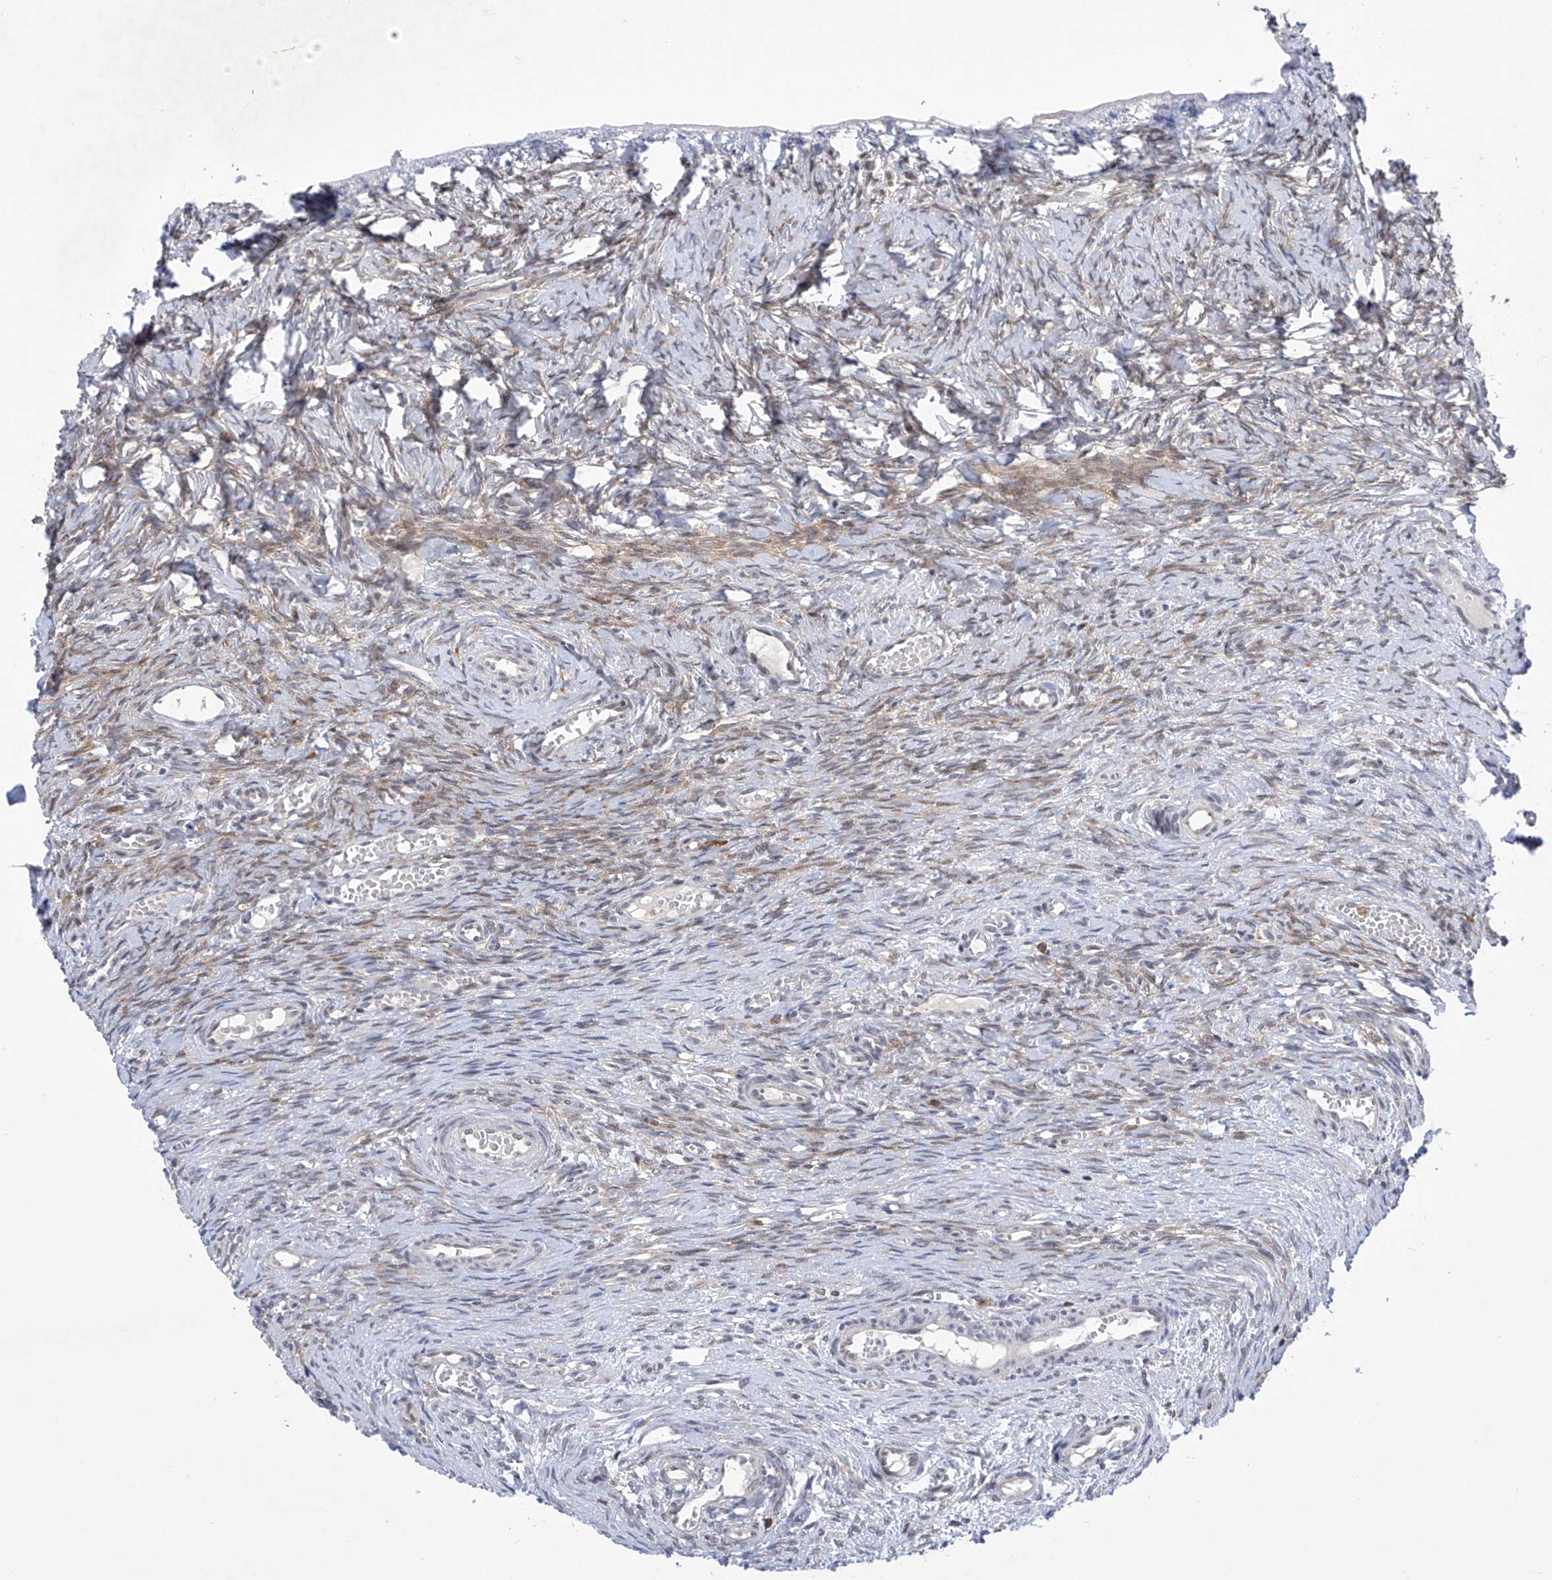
{"staining": {"intensity": "negative", "quantity": "none", "location": "none"}, "tissue": "ovary", "cell_type": "Ovarian stroma cells", "image_type": "normal", "snomed": [{"axis": "morphology", "description": "Adenocarcinoma, NOS"}, {"axis": "topography", "description": "Endometrium"}], "caption": "Histopathology image shows no protein positivity in ovarian stroma cells of unremarkable ovary. (DAB (3,3'-diaminobenzidine) immunohistochemistry (IHC) visualized using brightfield microscopy, high magnification).", "gene": "MSL3", "patient": {"sex": "female", "age": 32}}